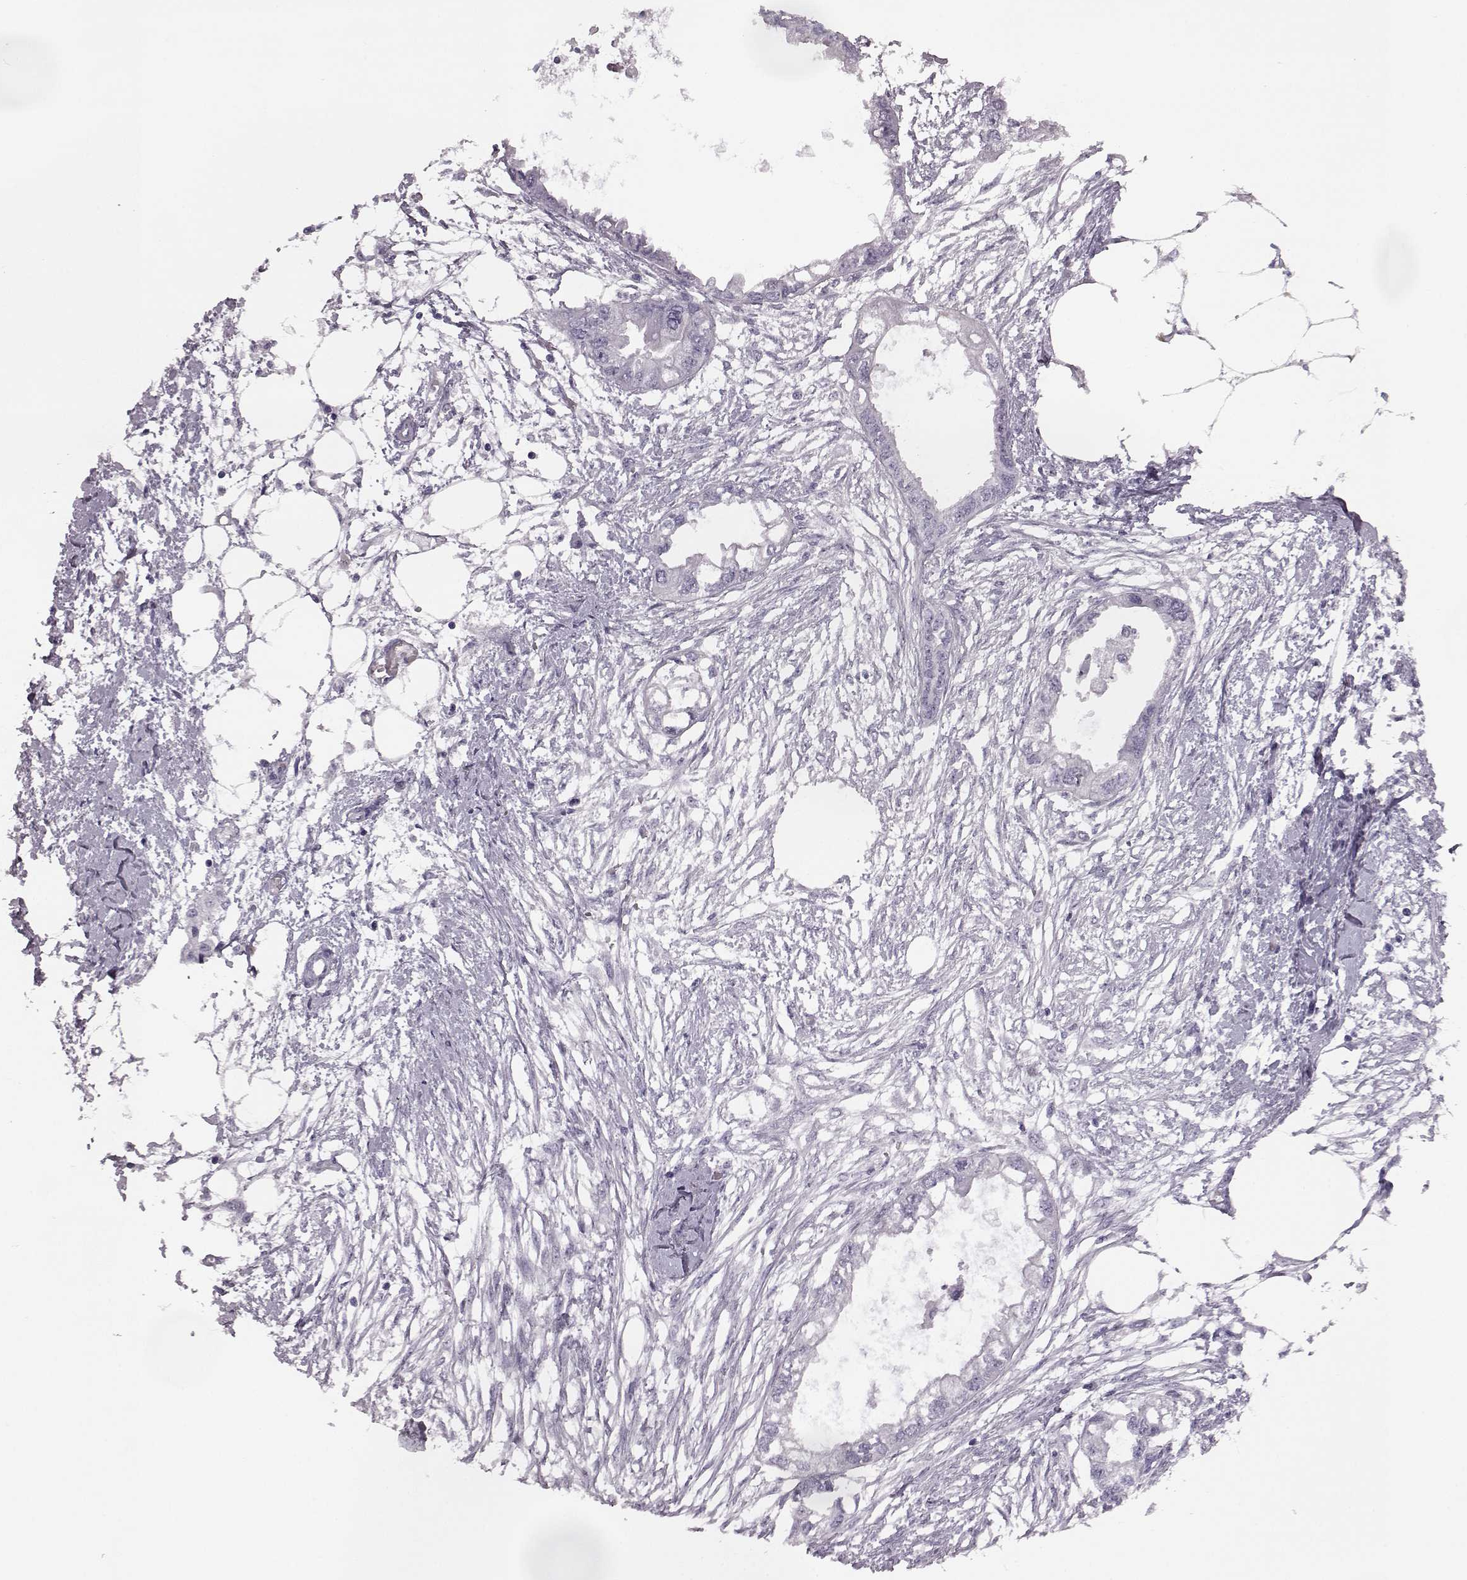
{"staining": {"intensity": "negative", "quantity": "none", "location": "none"}, "tissue": "endometrial cancer", "cell_type": "Tumor cells", "image_type": "cancer", "snomed": [{"axis": "morphology", "description": "Adenocarcinoma, NOS"}, {"axis": "morphology", "description": "Adenocarcinoma, metastatic, NOS"}, {"axis": "topography", "description": "Adipose tissue"}, {"axis": "topography", "description": "Endometrium"}], "caption": "Protein analysis of endometrial metastatic adenocarcinoma displays no significant expression in tumor cells.", "gene": "ODAD4", "patient": {"sex": "female", "age": 67}}